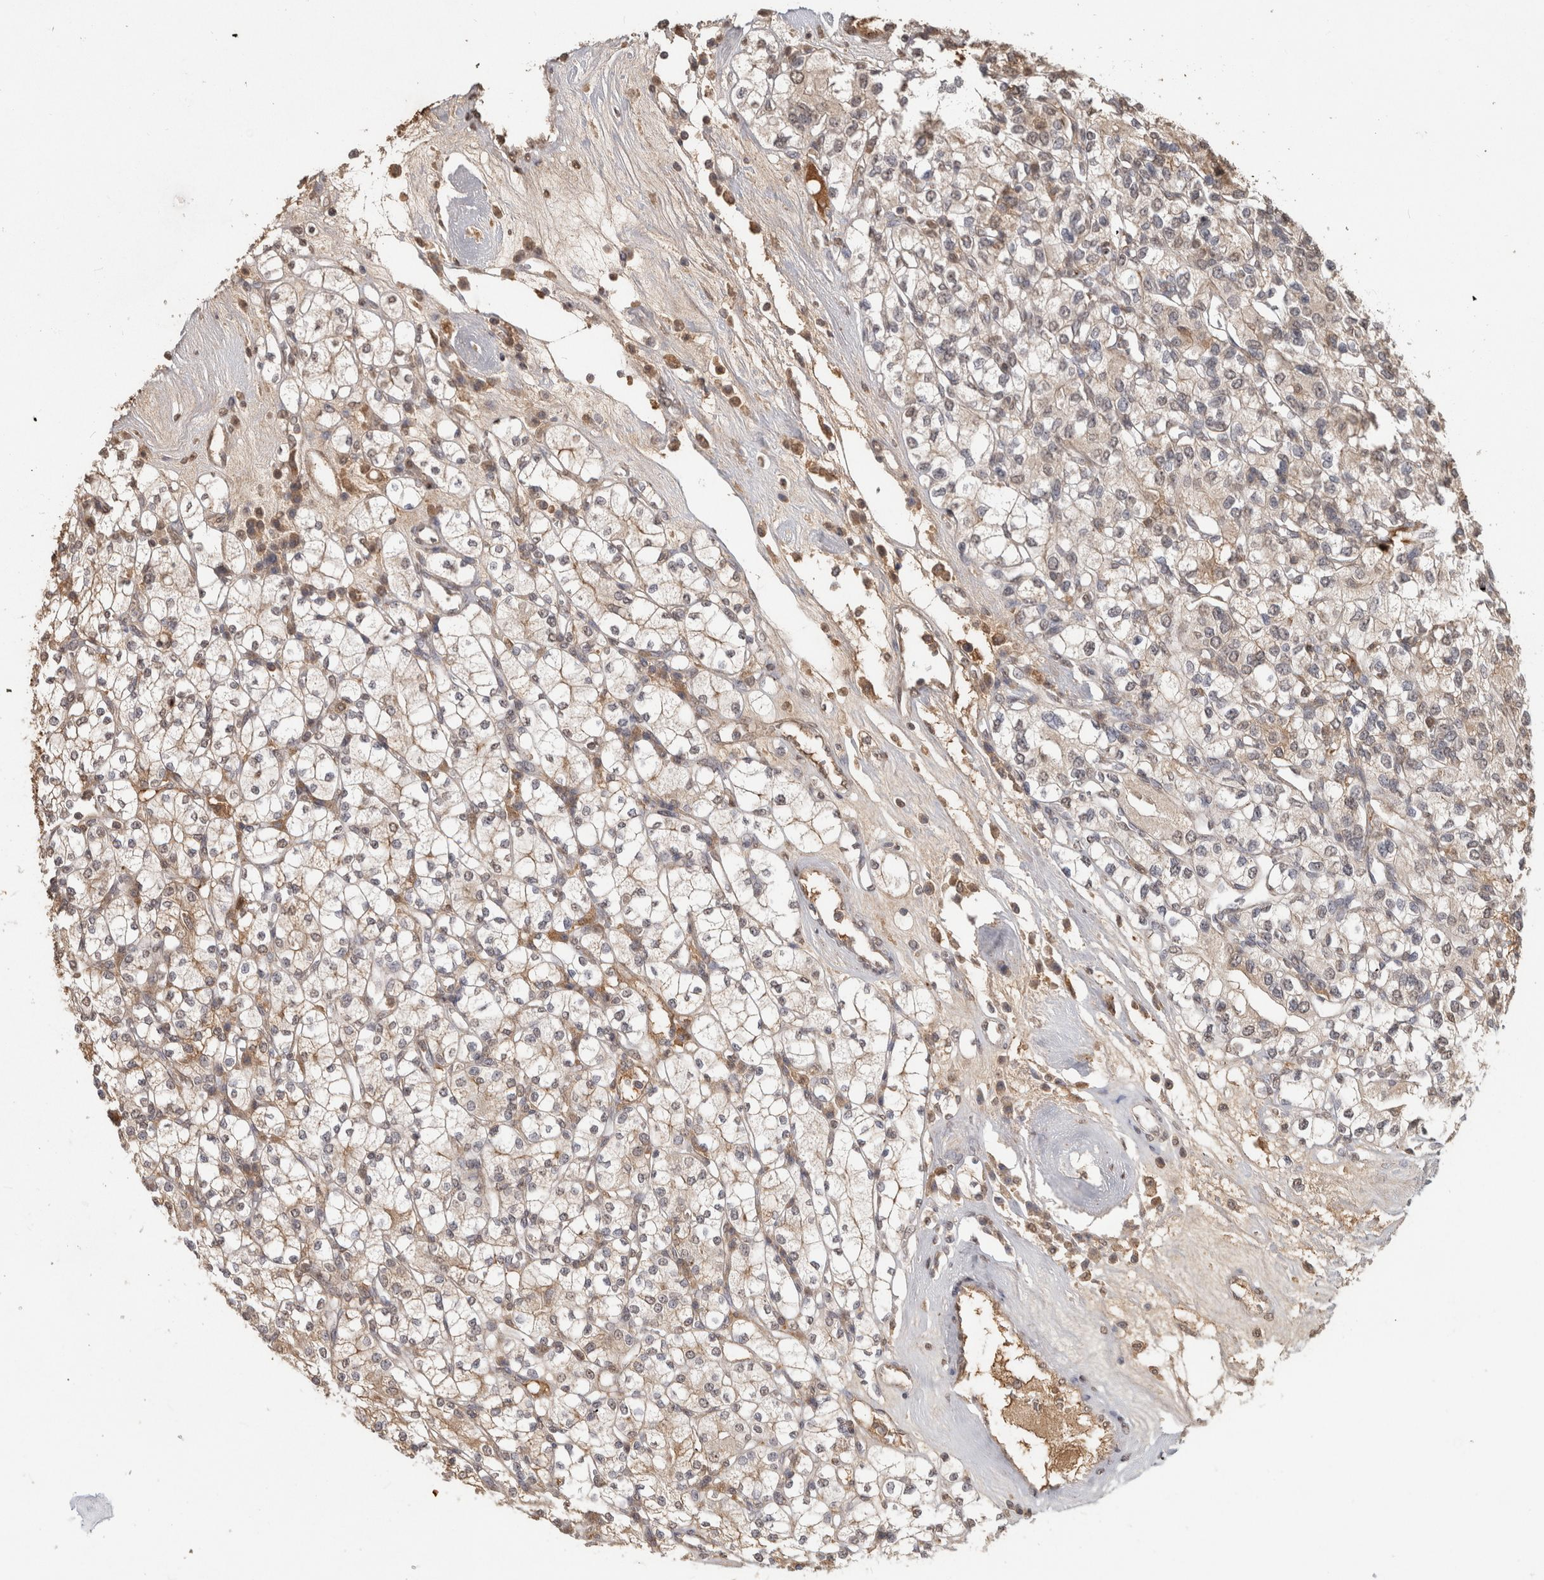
{"staining": {"intensity": "weak", "quantity": "<25%", "location": "cytoplasmic/membranous"}, "tissue": "renal cancer", "cell_type": "Tumor cells", "image_type": "cancer", "snomed": [{"axis": "morphology", "description": "Adenocarcinoma, NOS"}, {"axis": "topography", "description": "Kidney"}], "caption": "Immunohistochemistry (IHC) histopathology image of neoplastic tissue: adenocarcinoma (renal) stained with DAB shows no significant protein positivity in tumor cells. The staining was performed using DAB (3,3'-diaminobenzidine) to visualize the protein expression in brown, while the nuclei were stained in blue with hematoxylin (Magnification: 20x).", "gene": "FAM3A", "patient": {"sex": "male", "age": 77}}